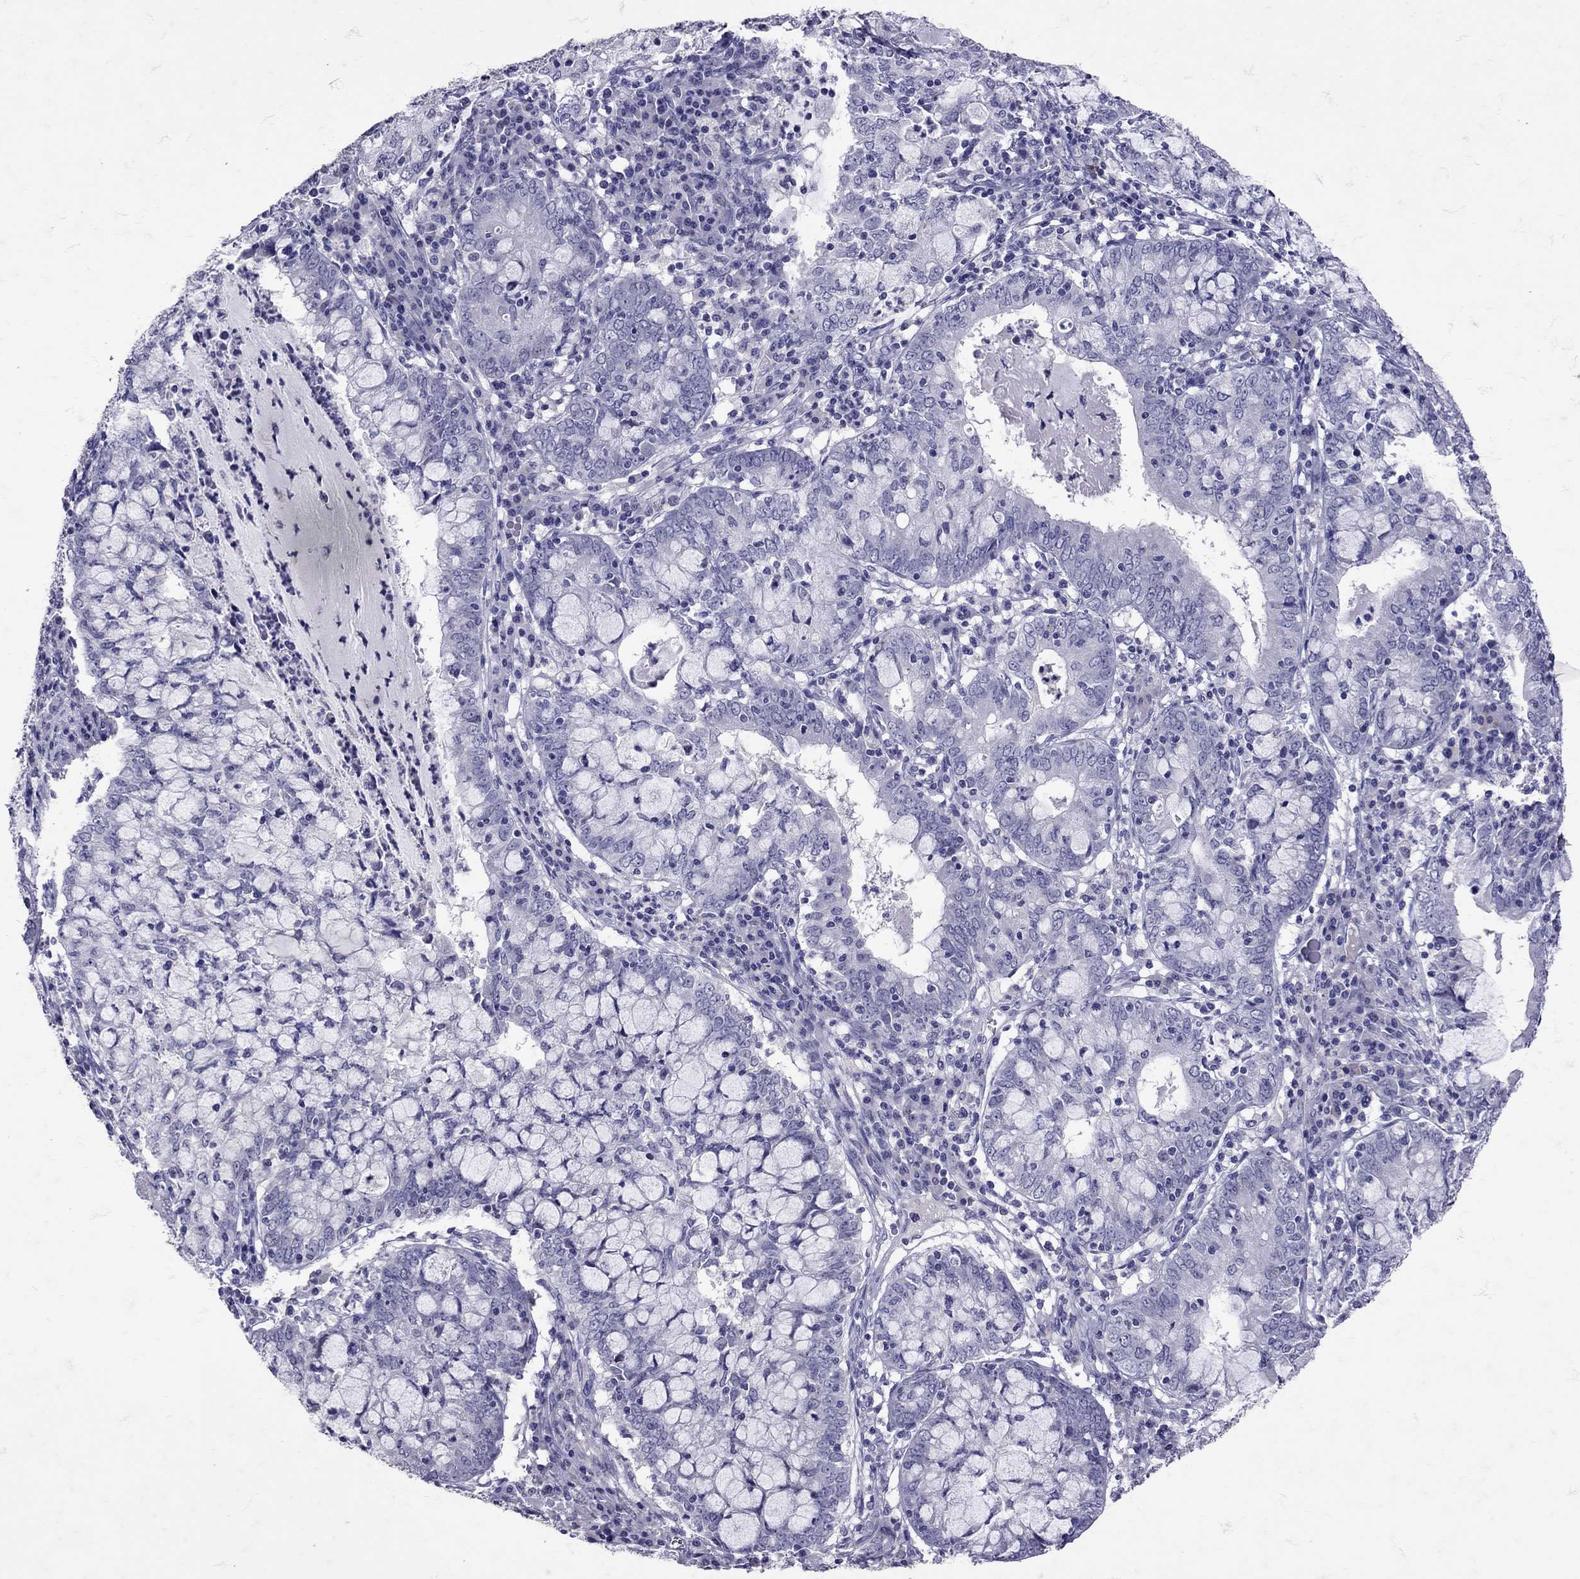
{"staining": {"intensity": "negative", "quantity": "none", "location": "none"}, "tissue": "cervical cancer", "cell_type": "Tumor cells", "image_type": "cancer", "snomed": [{"axis": "morphology", "description": "Adenocarcinoma, NOS"}, {"axis": "topography", "description": "Cervix"}], "caption": "The micrograph demonstrates no staining of tumor cells in cervical cancer.", "gene": "SST", "patient": {"sex": "female", "age": 40}}